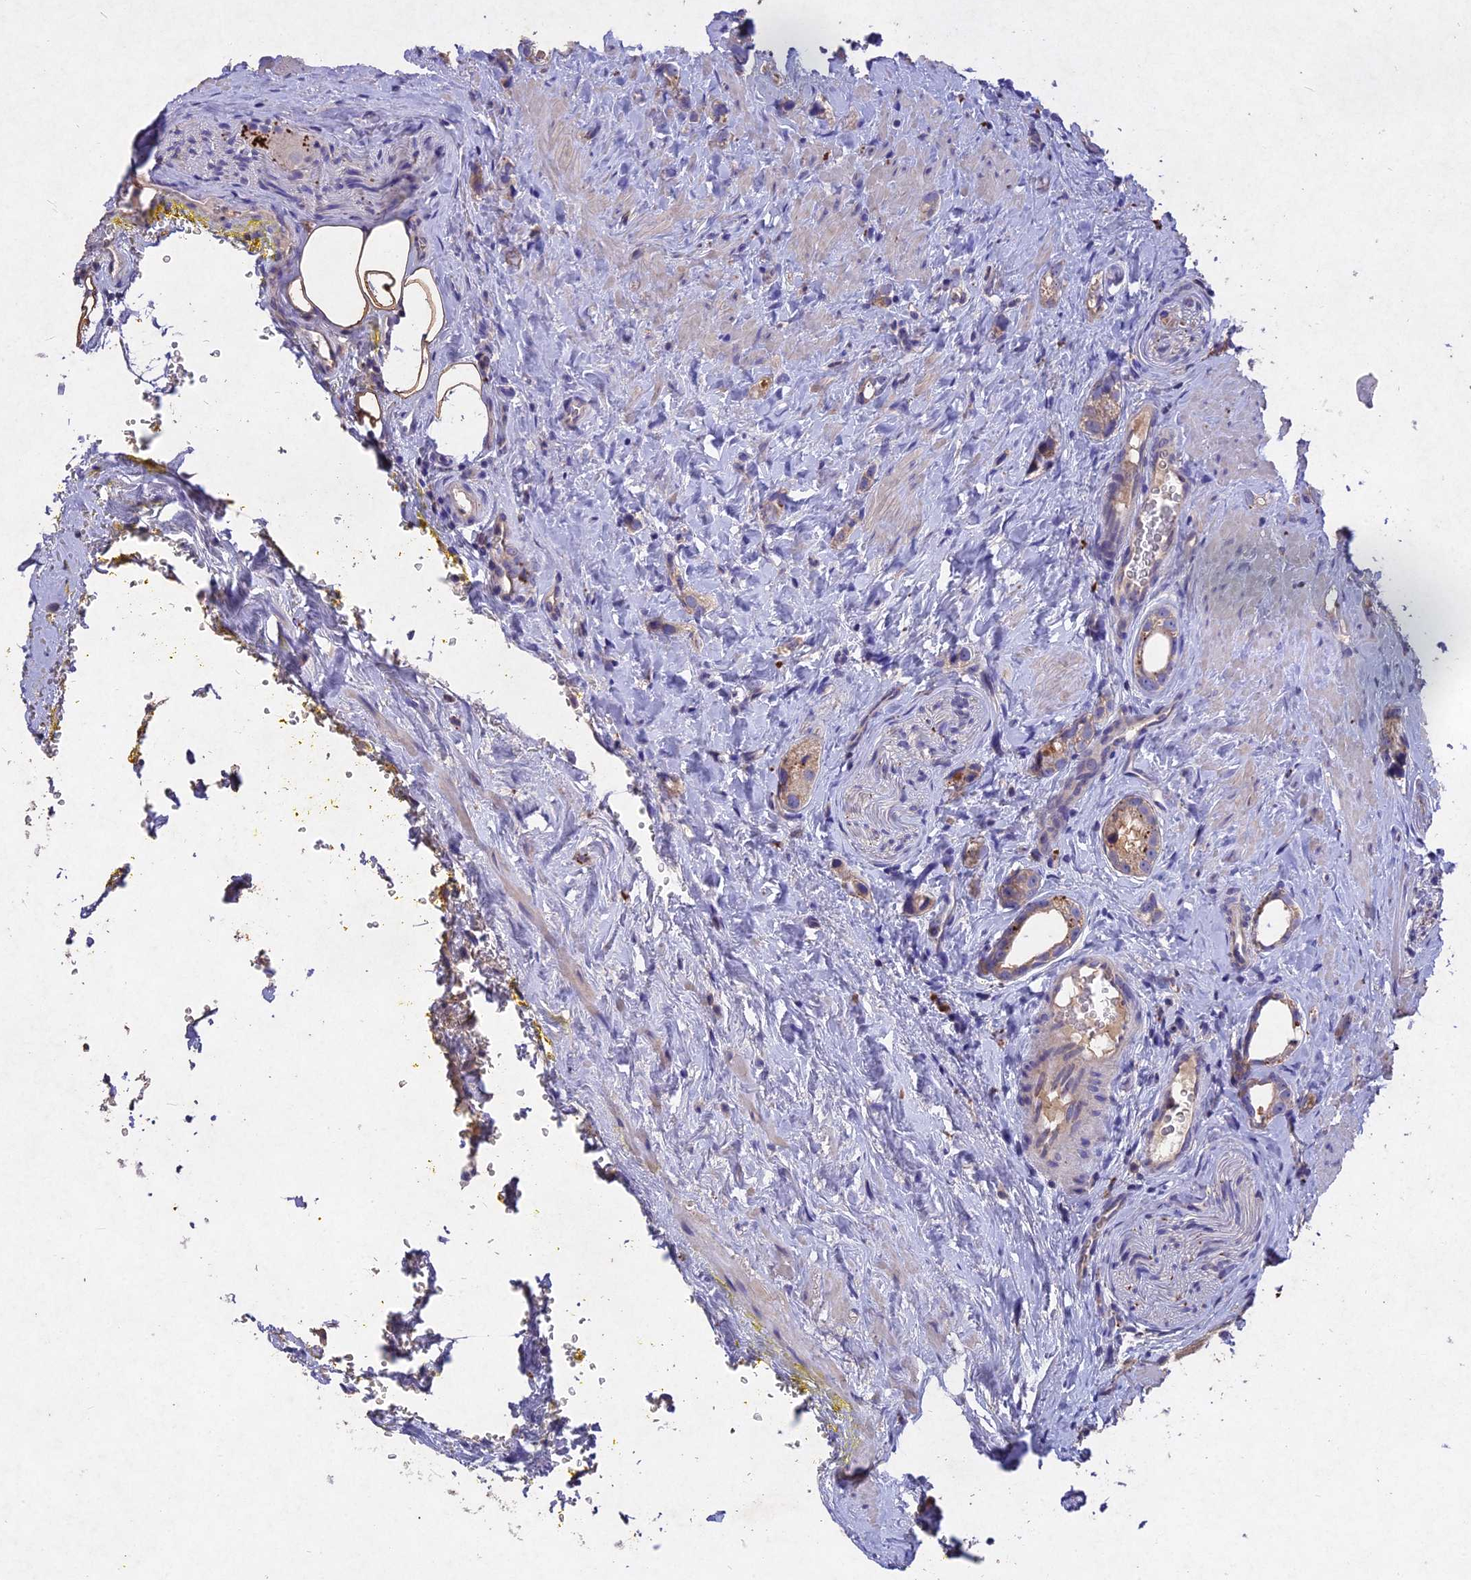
{"staining": {"intensity": "weak", "quantity": "<25%", "location": "cytoplasmic/membranous"}, "tissue": "prostate cancer", "cell_type": "Tumor cells", "image_type": "cancer", "snomed": [{"axis": "morphology", "description": "Adenocarcinoma, High grade"}, {"axis": "topography", "description": "Prostate"}], "caption": "An image of human adenocarcinoma (high-grade) (prostate) is negative for staining in tumor cells.", "gene": "SLC26A4", "patient": {"sex": "male", "age": 63}}